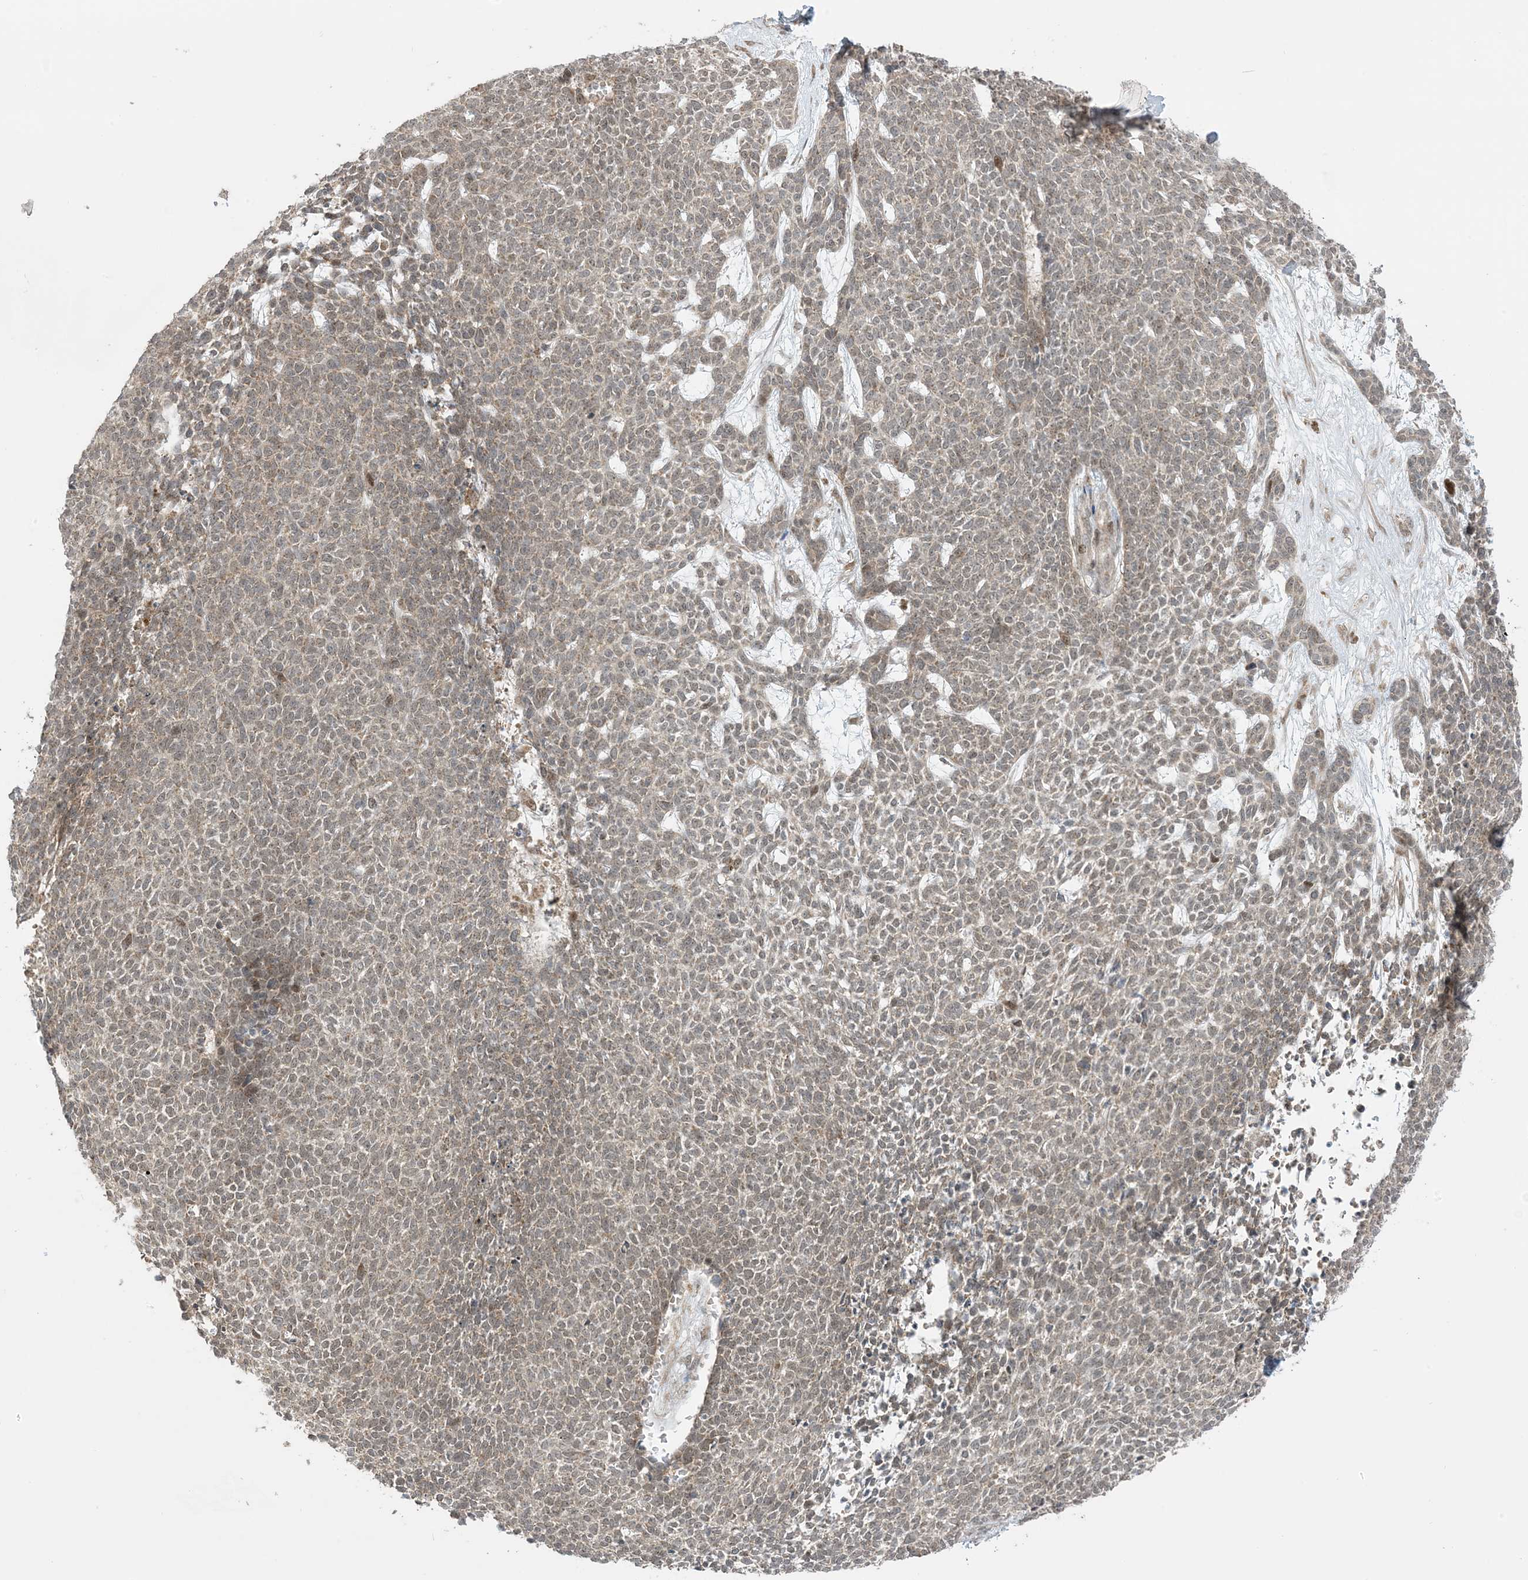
{"staining": {"intensity": "weak", "quantity": ">75%", "location": "cytoplasmic/membranous"}, "tissue": "skin cancer", "cell_type": "Tumor cells", "image_type": "cancer", "snomed": [{"axis": "morphology", "description": "Basal cell carcinoma"}, {"axis": "topography", "description": "Skin"}], "caption": "Skin basal cell carcinoma was stained to show a protein in brown. There is low levels of weak cytoplasmic/membranous positivity in approximately >75% of tumor cells. (DAB IHC with brightfield microscopy, high magnification).", "gene": "PHLDB2", "patient": {"sex": "female", "age": 84}}